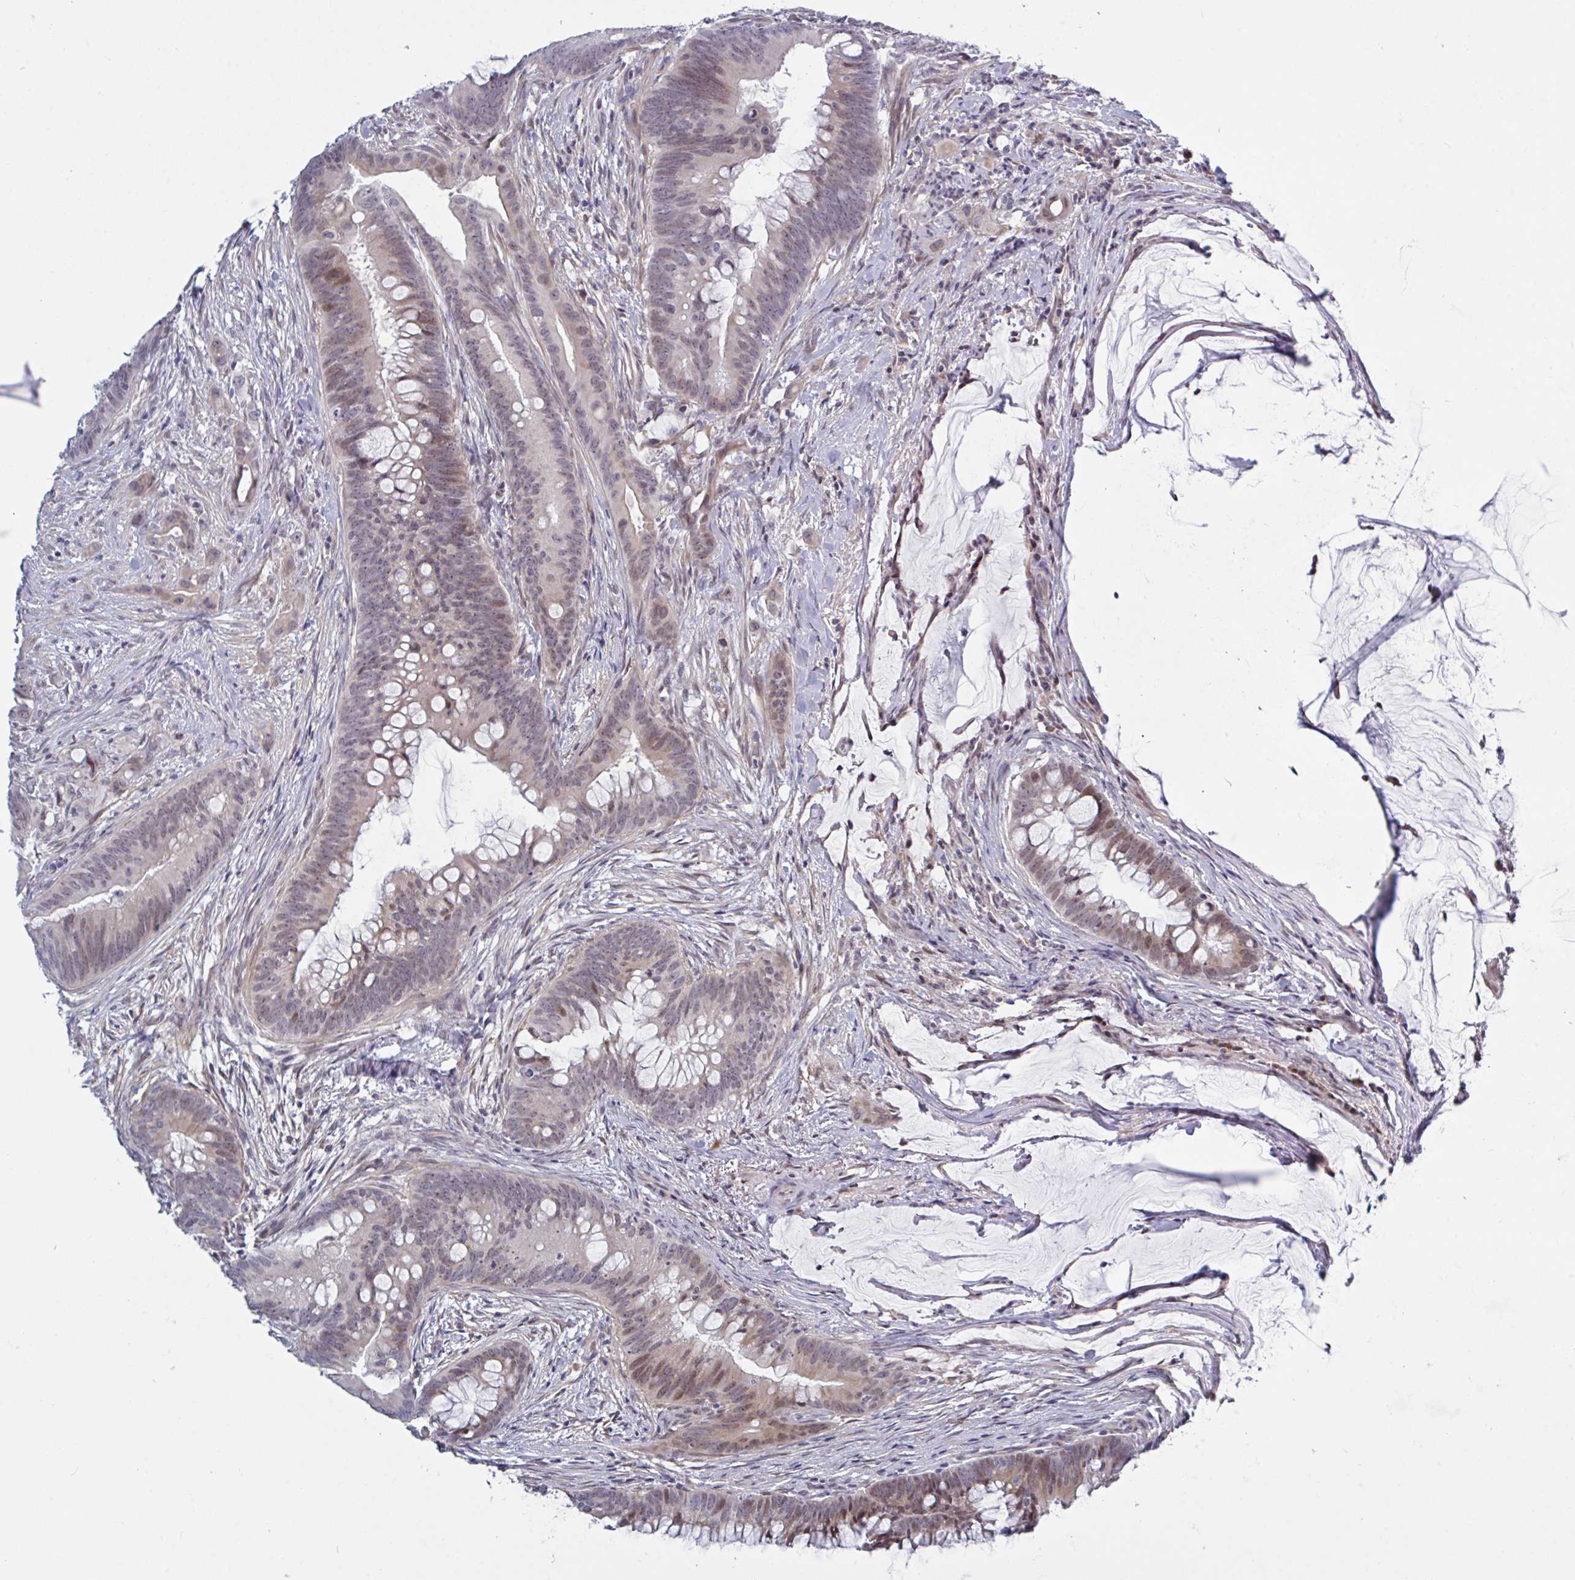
{"staining": {"intensity": "moderate", "quantity": "<25%", "location": "nuclear"}, "tissue": "colorectal cancer", "cell_type": "Tumor cells", "image_type": "cancer", "snomed": [{"axis": "morphology", "description": "Adenocarcinoma, NOS"}, {"axis": "topography", "description": "Colon"}], "caption": "Colorectal cancer was stained to show a protein in brown. There is low levels of moderate nuclear positivity in approximately <25% of tumor cells.", "gene": "TCEAL8", "patient": {"sex": "male", "age": 62}}